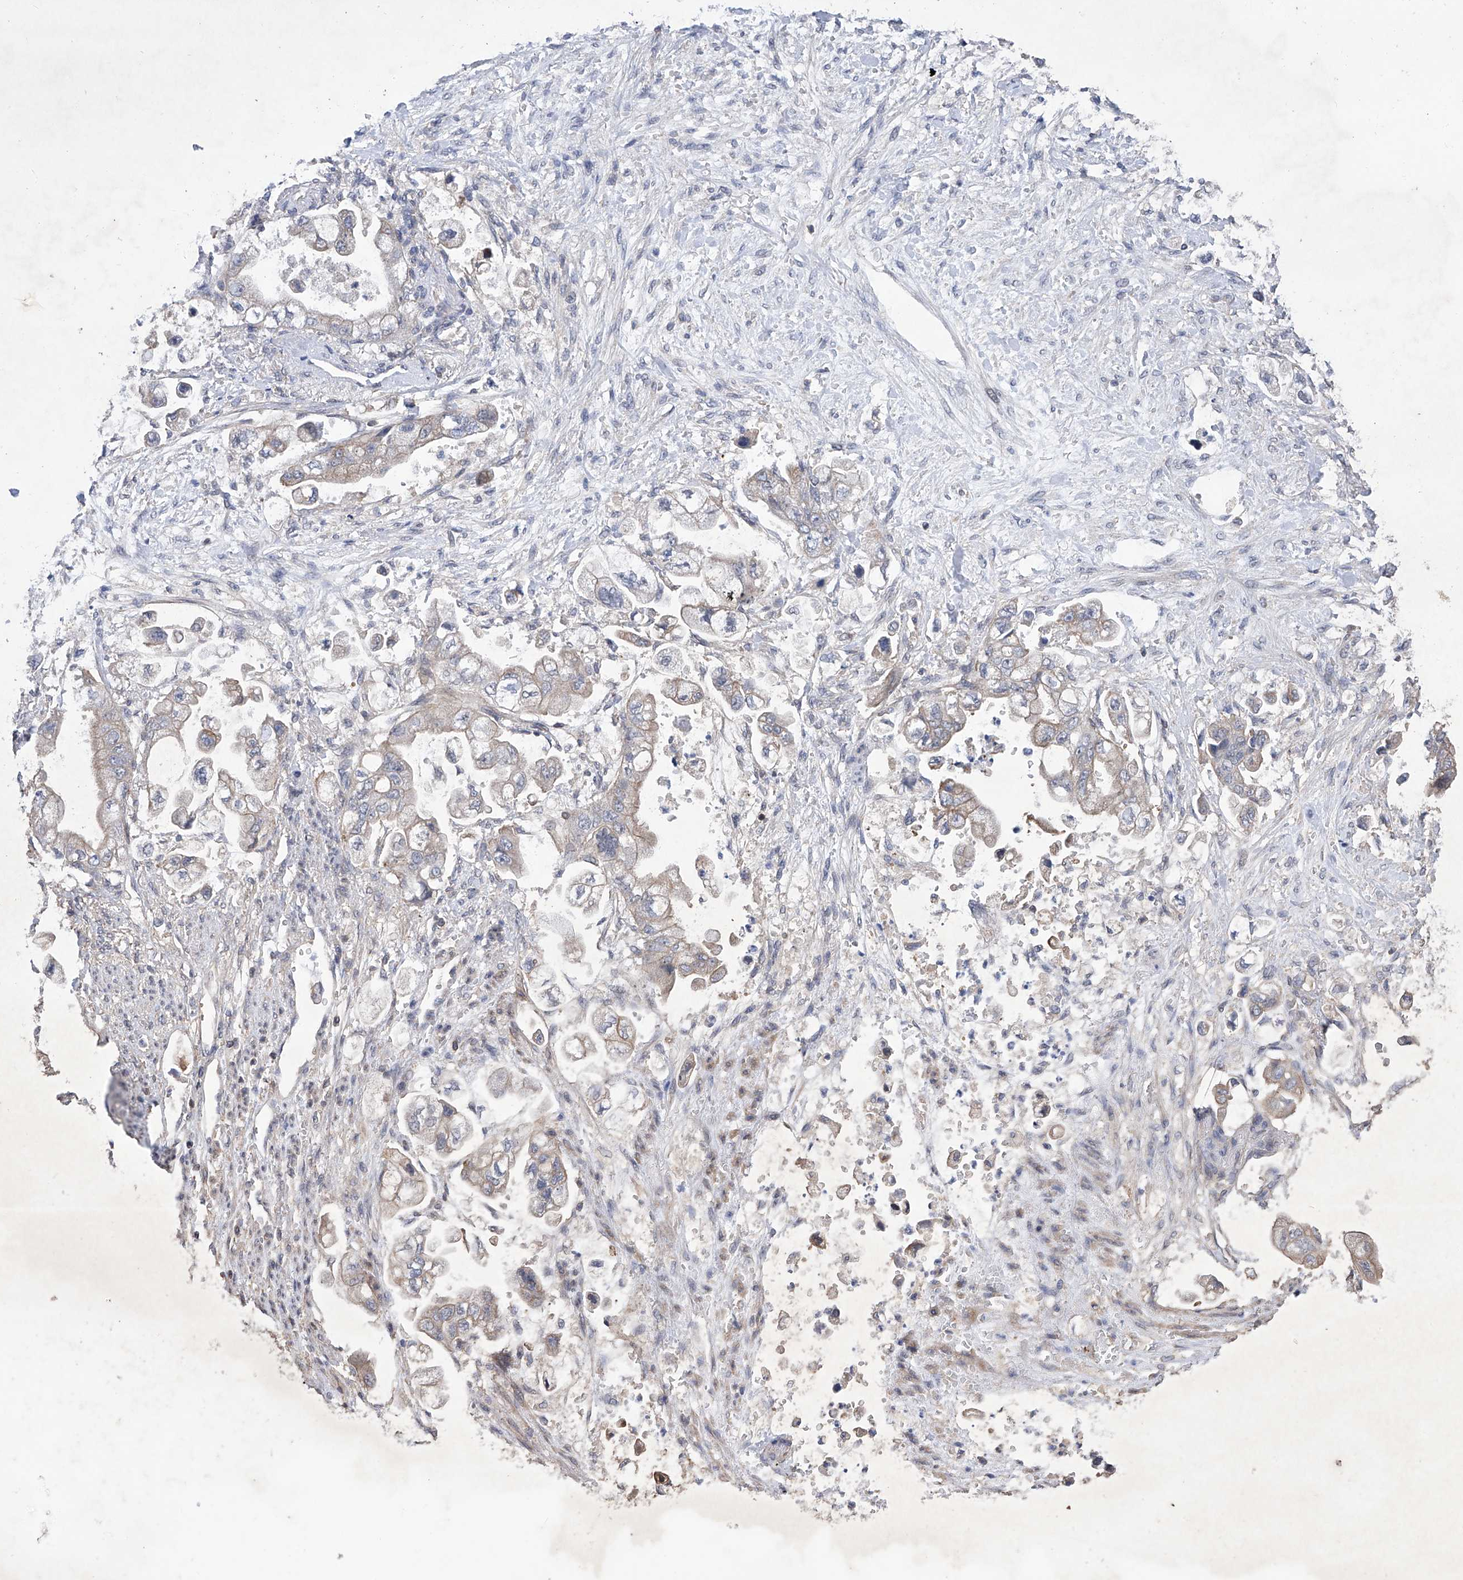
{"staining": {"intensity": "weak", "quantity": "25%-75%", "location": "cytoplasmic/membranous"}, "tissue": "stomach cancer", "cell_type": "Tumor cells", "image_type": "cancer", "snomed": [{"axis": "morphology", "description": "Adenocarcinoma, NOS"}, {"axis": "topography", "description": "Stomach"}], "caption": "A histopathology image showing weak cytoplasmic/membranous positivity in about 25%-75% of tumor cells in adenocarcinoma (stomach), as visualized by brown immunohistochemical staining.", "gene": "KIFC2", "patient": {"sex": "male", "age": 62}}